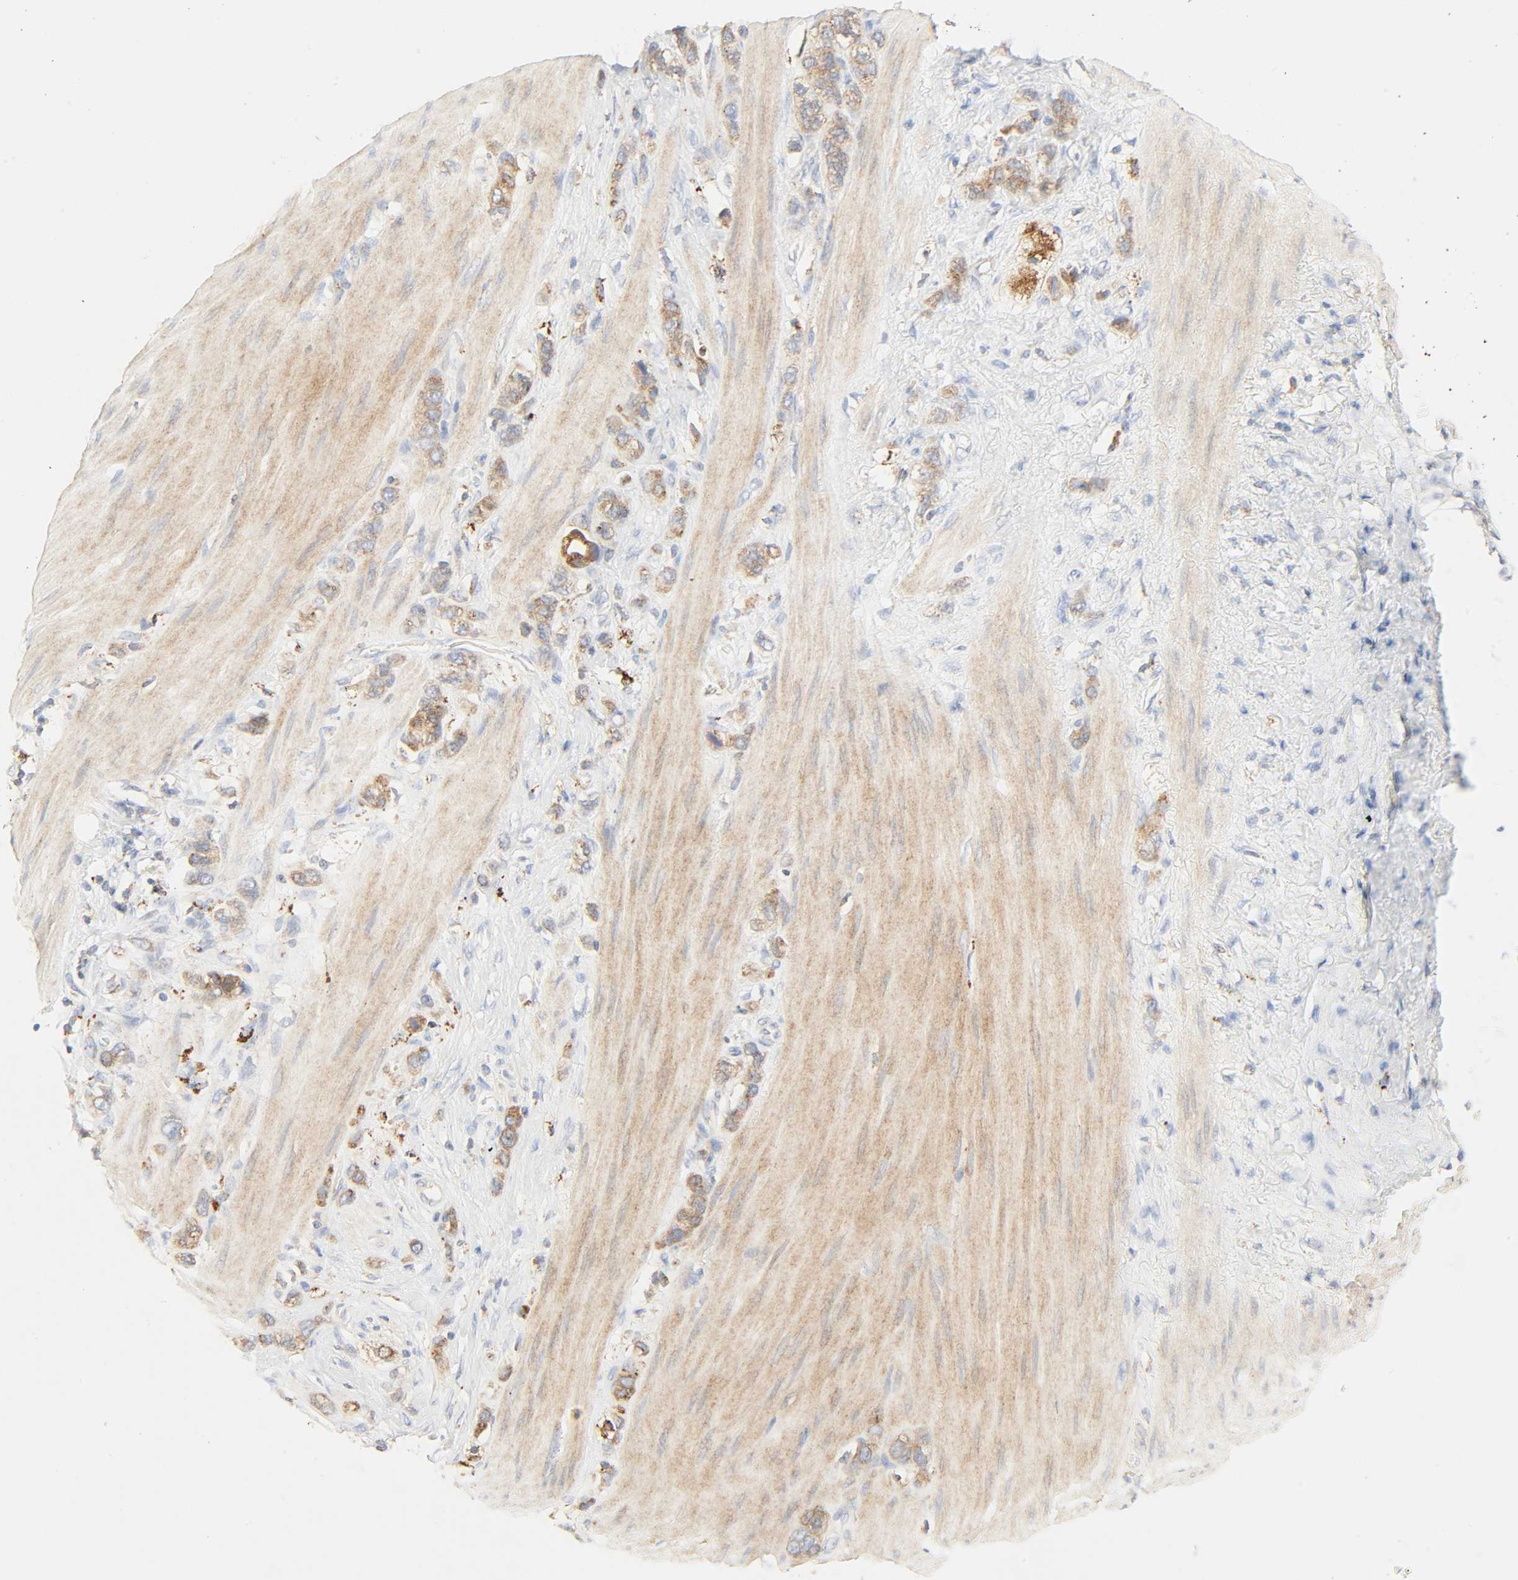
{"staining": {"intensity": "moderate", "quantity": ">75%", "location": "cytoplasmic/membranous"}, "tissue": "stomach cancer", "cell_type": "Tumor cells", "image_type": "cancer", "snomed": [{"axis": "morphology", "description": "Normal tissue, NOS"}, {"axis": "morphology", "description": "Adenocarcinoma, NOS"}, {"axis": "morphology", "description": "Adenocarcinoma, High grade"}, {"axis": "topography", "description": "Stomach, upper"}, {"axis": "topography", "description": "Stomach"}], "caption": "DAB (3,3'-diaminobenzidine) immunohistochemical staining of human stomach adenocarcinoma shows moderate cytoplasmic/membranous protein positivity in about >75% of tumor cells. The staining was performed using DAB to visualize the protein expression in brown, while the nuclei were stained in blue with hematoxylin (Magnification: 20x).", "gene": "CAMK2A", "patient": {"sex": "female", "age": 65}}